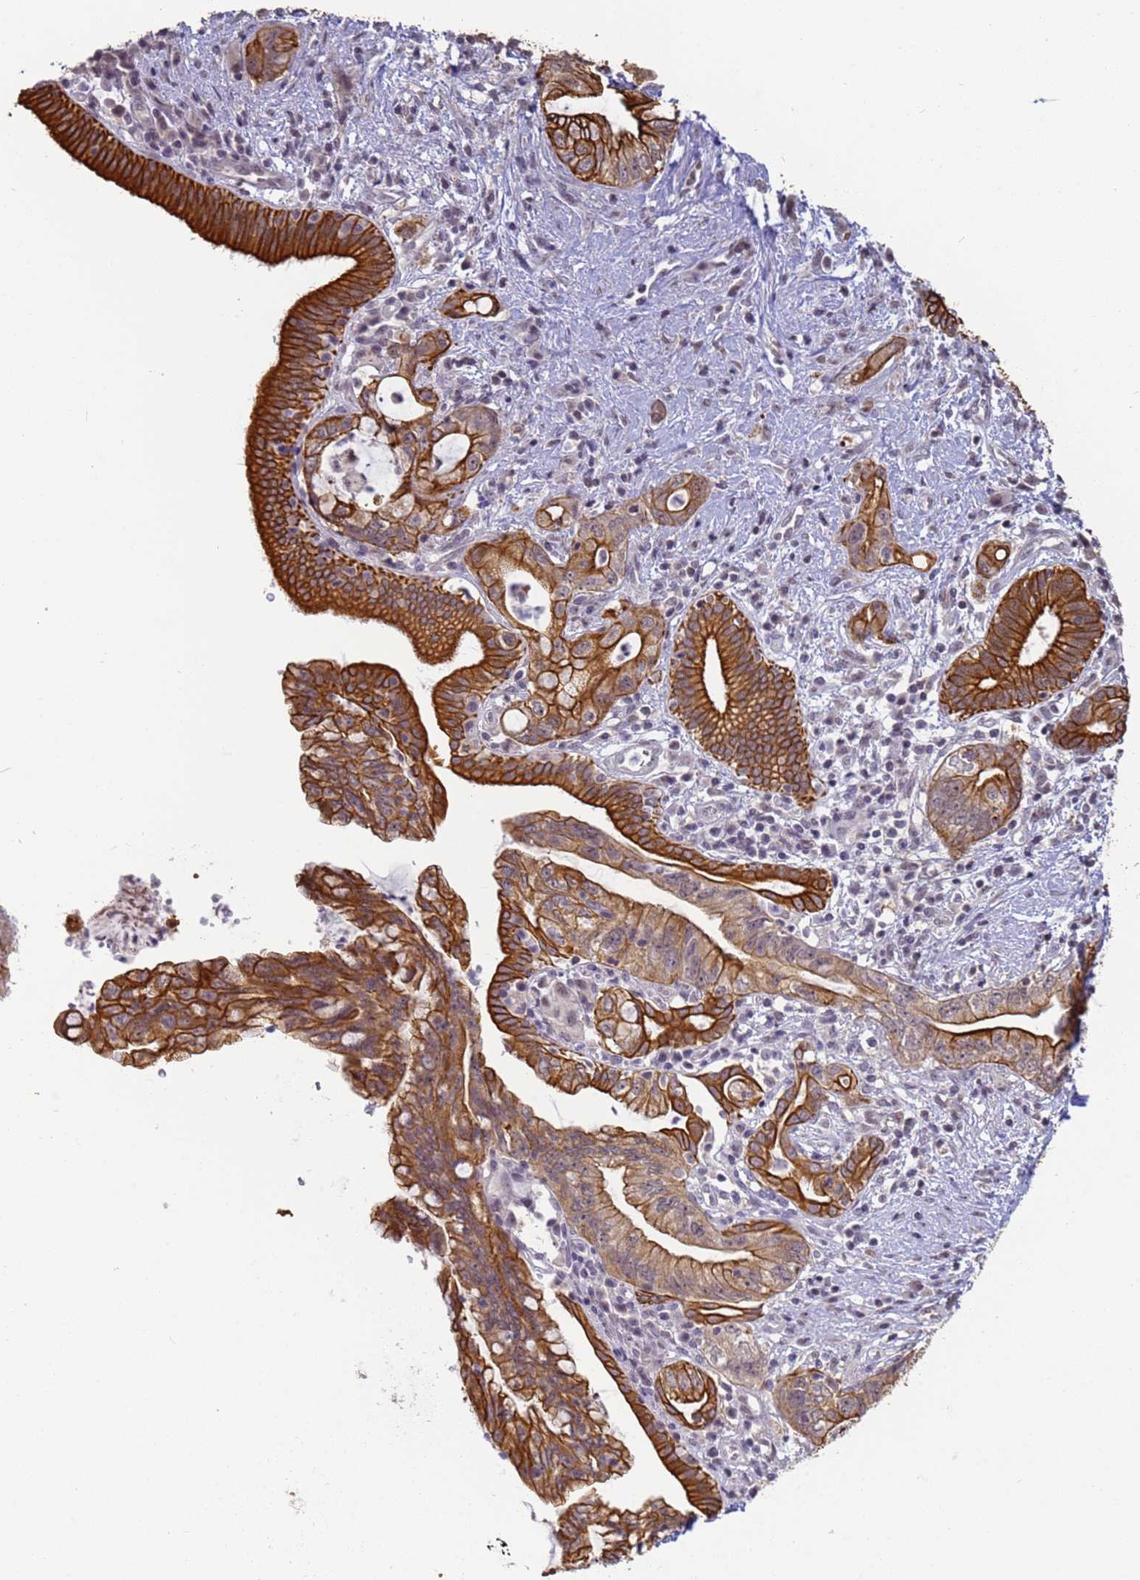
{"staining": {"intensity": "strong", "quantity": ">75%", "location": "cytoplasmic/membranous"}, "tissue": "pancreatic cancer", "cell_type": "Tumor cells", "image_type": "cancer", "snomed": [{"axis": "morphology", "description": "Adenocarcinoma, NOS"}, {"axis": "topography", "description": "Pancreas"}], "caption": "Immunohistochemical staining of human pancreatic cancer shows high levels of strong cytoplasmic/membranous protein positivity in approximately >75% of tumor cells.", "gene": "VWA3A", "patient": {"sex": "female", "age": 73}}